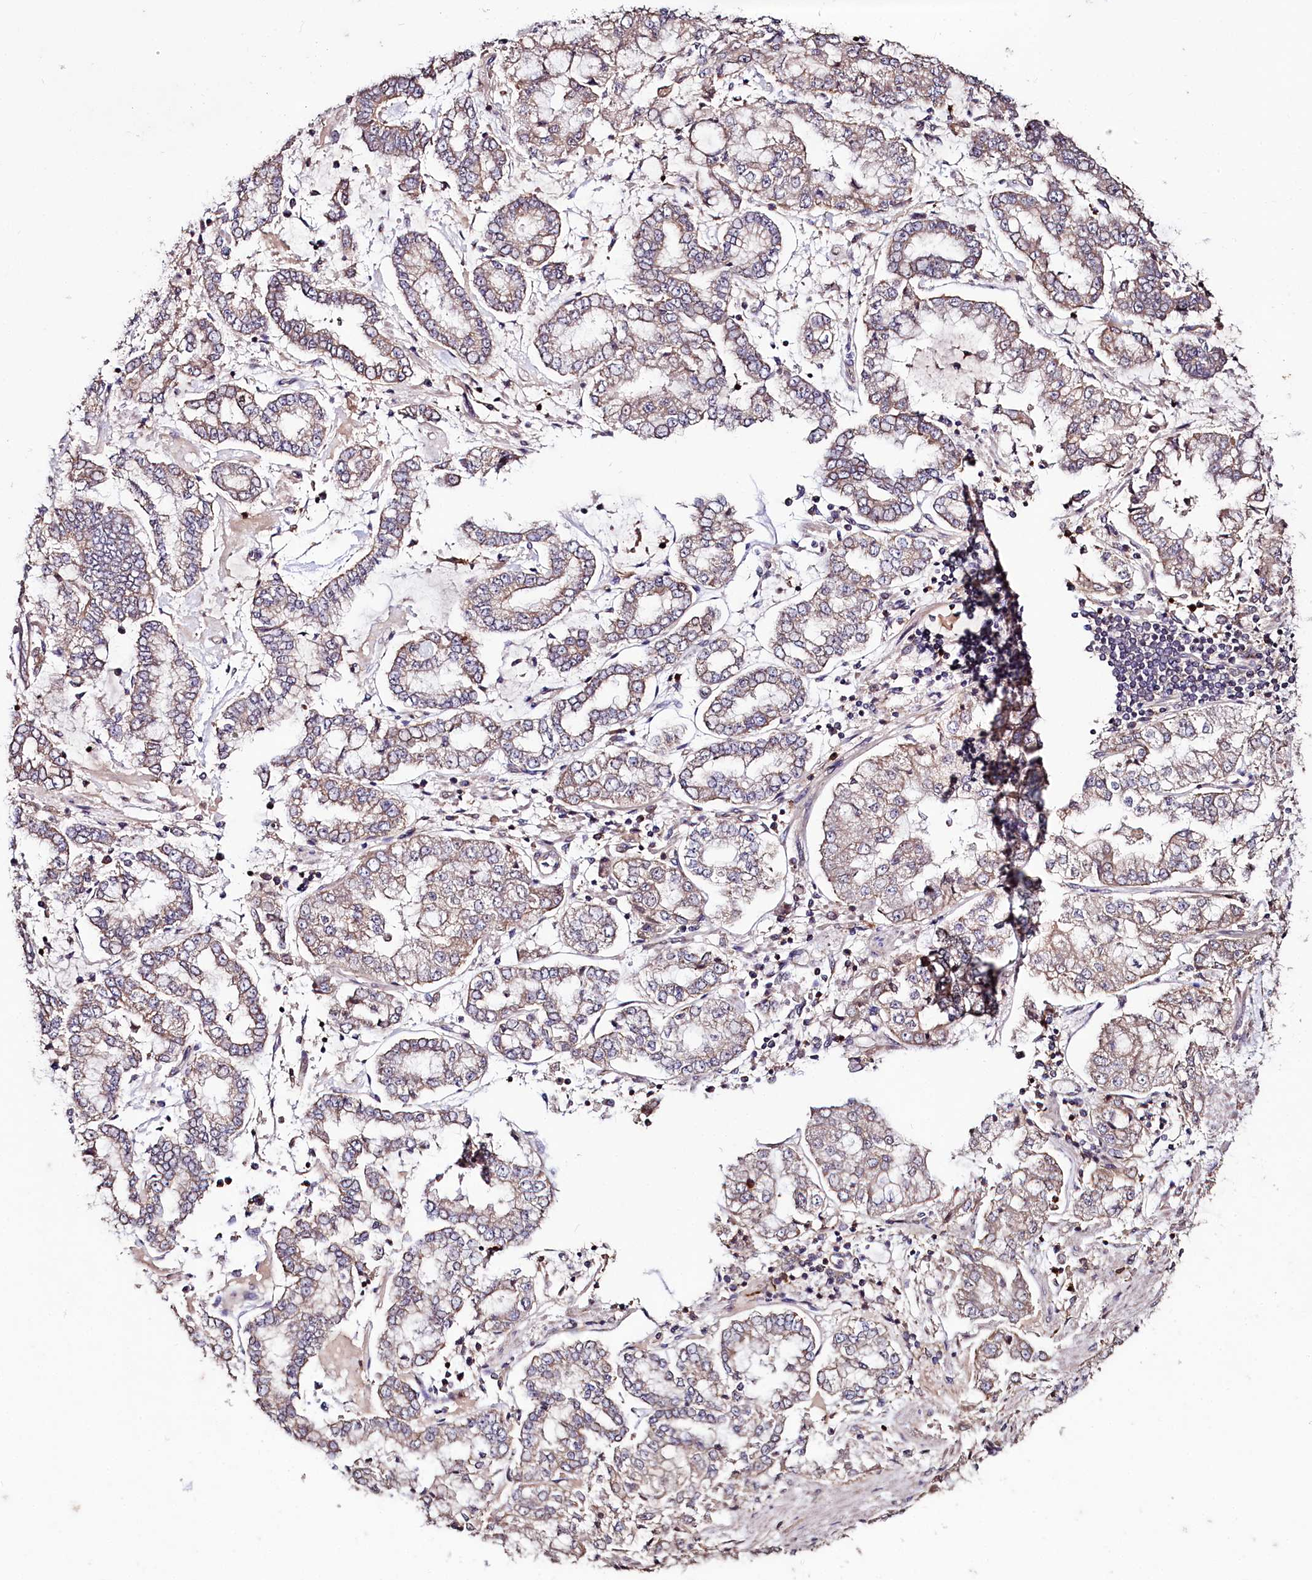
{"staining": {"intensity": "weak", "quantity": "<25%", "location": "cytoplasmic/membranous"}, "tissue": "stomach cancer", "cell_type": "Tumor cells", "image_type": "cancer", "snomed": [{"axis": "morphology", "description": "Adenocarcinoma, NOS"}, {"axis": "topography", "description": "Stomach"}], "caption": "Immunohistochemistry photomicrograph of human stomach cancer stained for a protein (brown), which demonstrates no positivity in tumor cells. The staining was performed using DAB (3,3'-diaminobenzidine) to visualize the protein expression in brown, while the nuclei were stained in blue with hematoxylin (Magnification: 20x).", "gene": "KLRB1", "patient": {"sex": "male", "age": 76}}